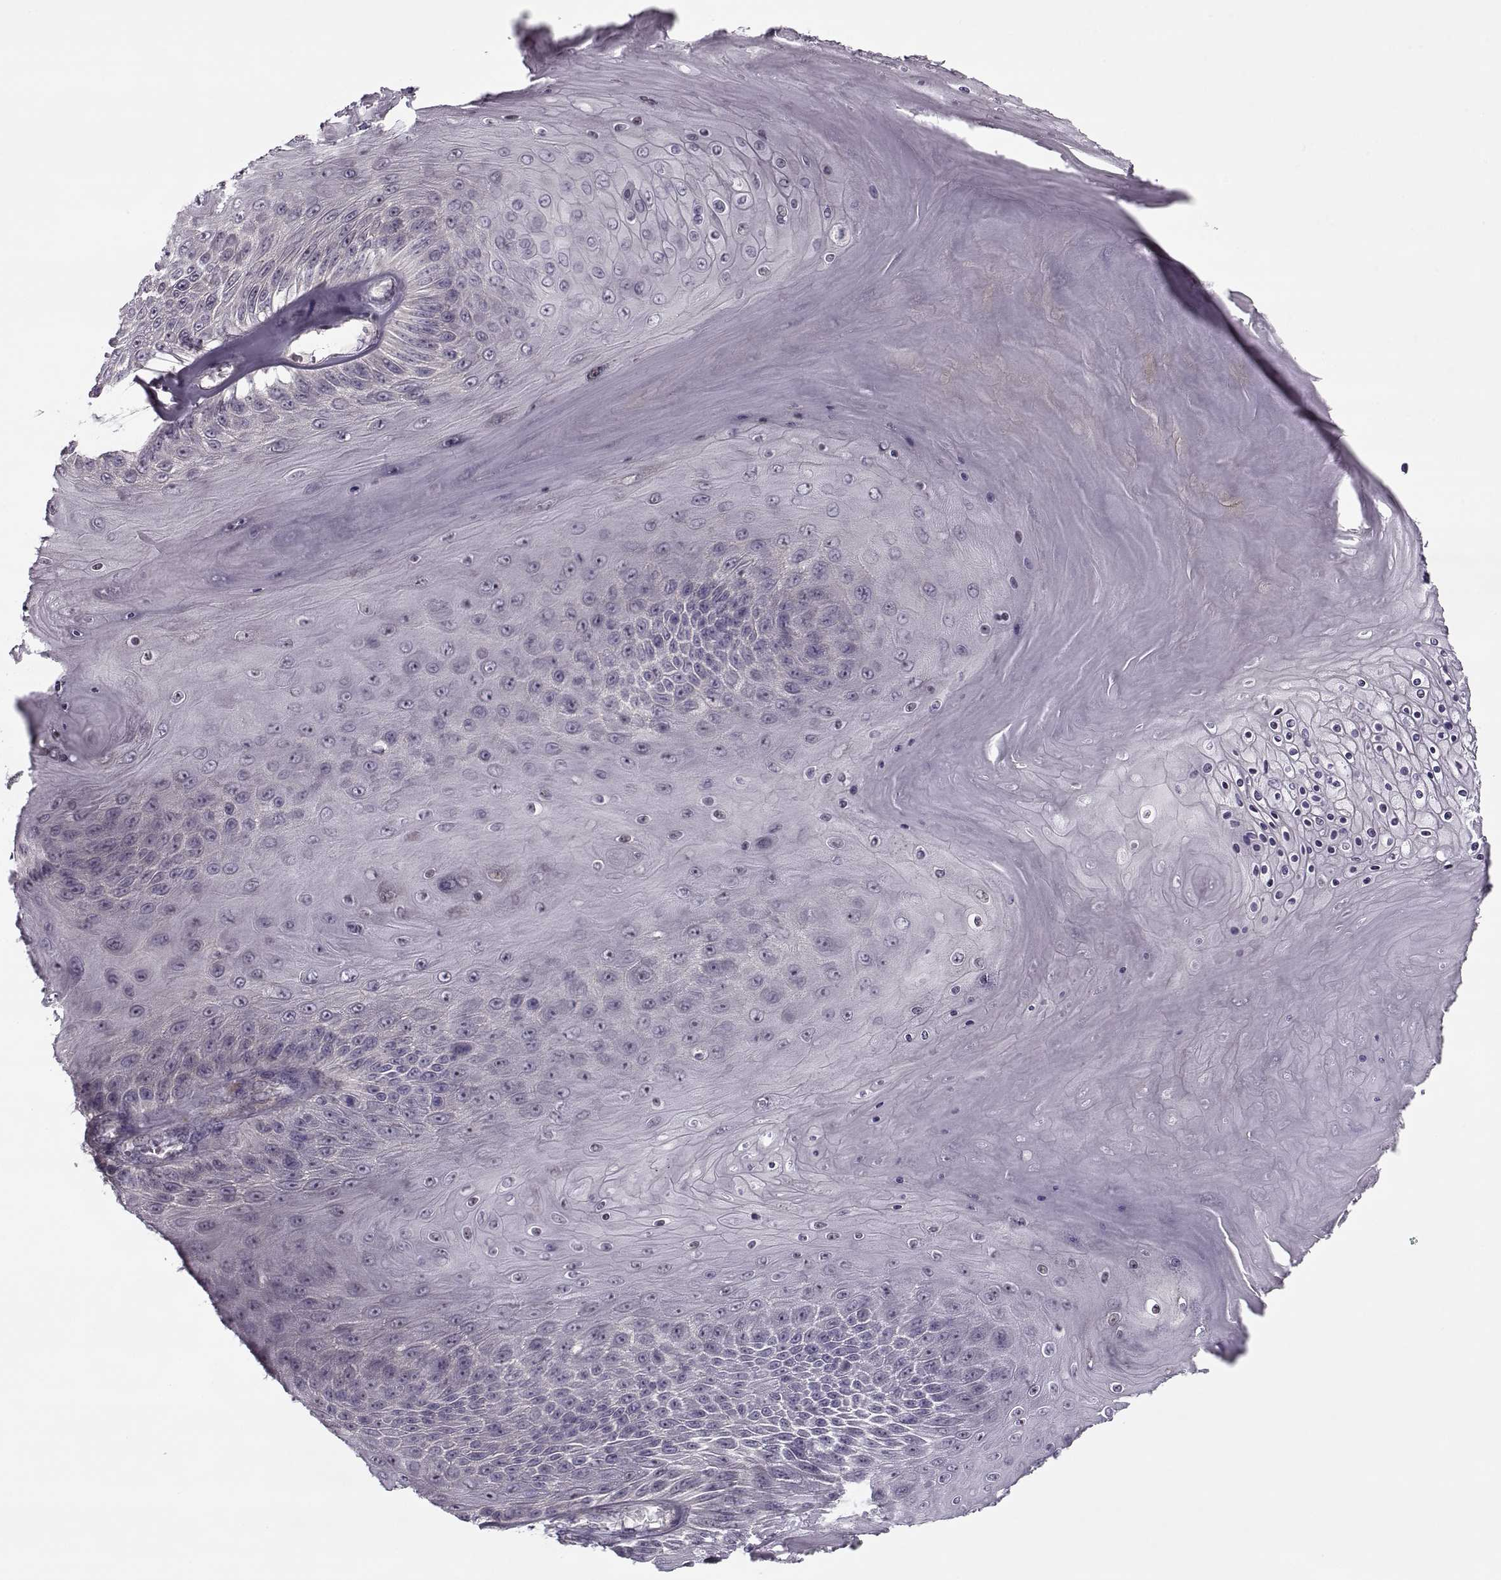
{"staining": {"intensity": "negative", "quantity": "none", "location": "none"}, "tissue": "skin cancer", "cell_type": "Tumor cells", "image_type": "cancer", "snomed": [{"axis": "morphology", "description": "Squamous cell carcinoma, NOS"}, {"axis": "topography", "description": "Skin"}], "caption": "Human skin squamous cell carcinoma stained for a protein using IHC shows no expression in tumor cells.", "gene": "PNMT", "patient": {"sex": "male", "age": 62}}